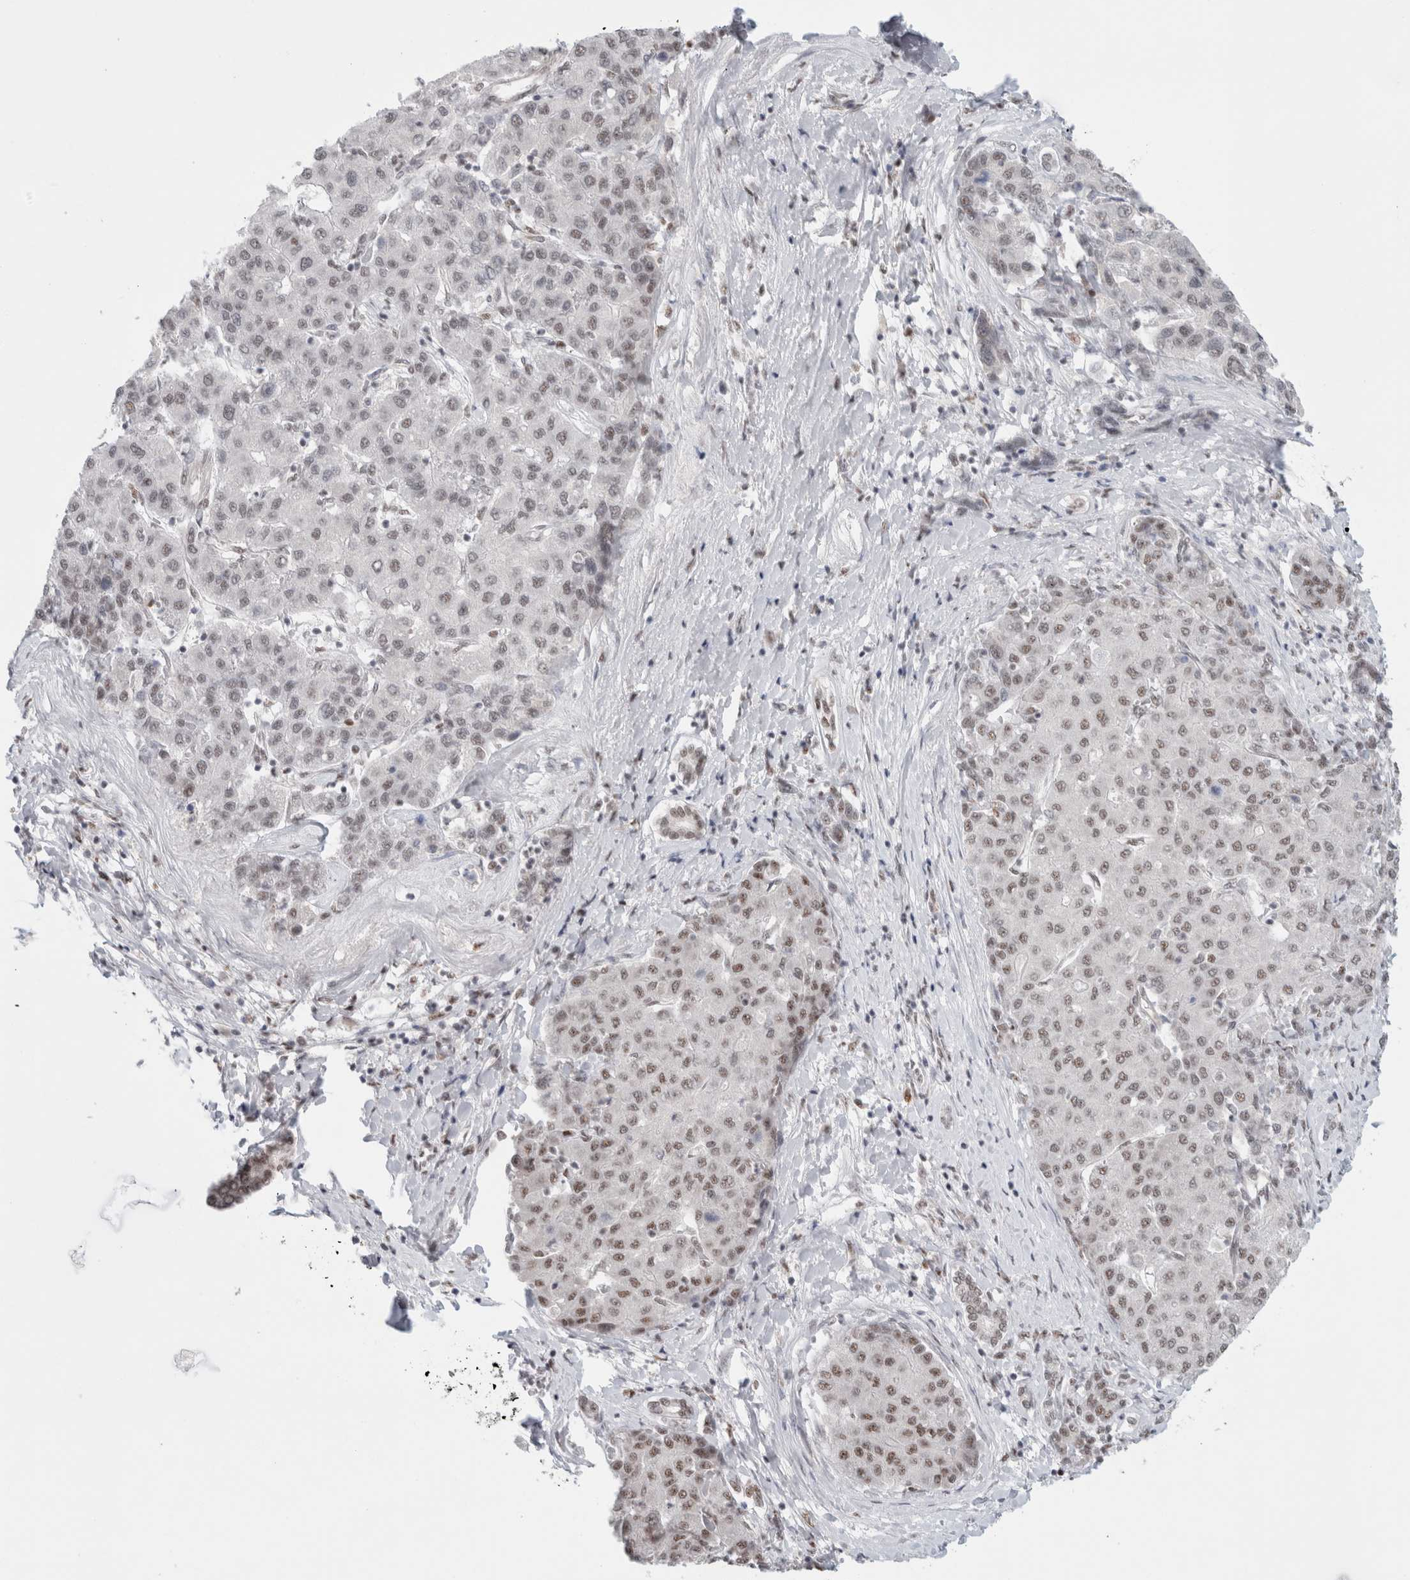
{"staining": {"intensity": "moderate", "quantity": "<25%", "location": "nuclear"}, "tissue": "liver cancer", "cell_type": "Tumor cells", "image_type": "cancer", "snomed": [{"axis": "morphology", "description": "Carcinoma, Hepatocellular, NOS"}, {"axis": "topography", "description": "Liver"}], "caption": "An IHC histopathology image of tumor tissue is shown. Protein staining in brown shows moderate nuclear positivity in liver cancer (hepatocellular carcinoma) within tumor cells.", "gene": "TRMT12", "patient": {"sex": "male", "age": 65}}